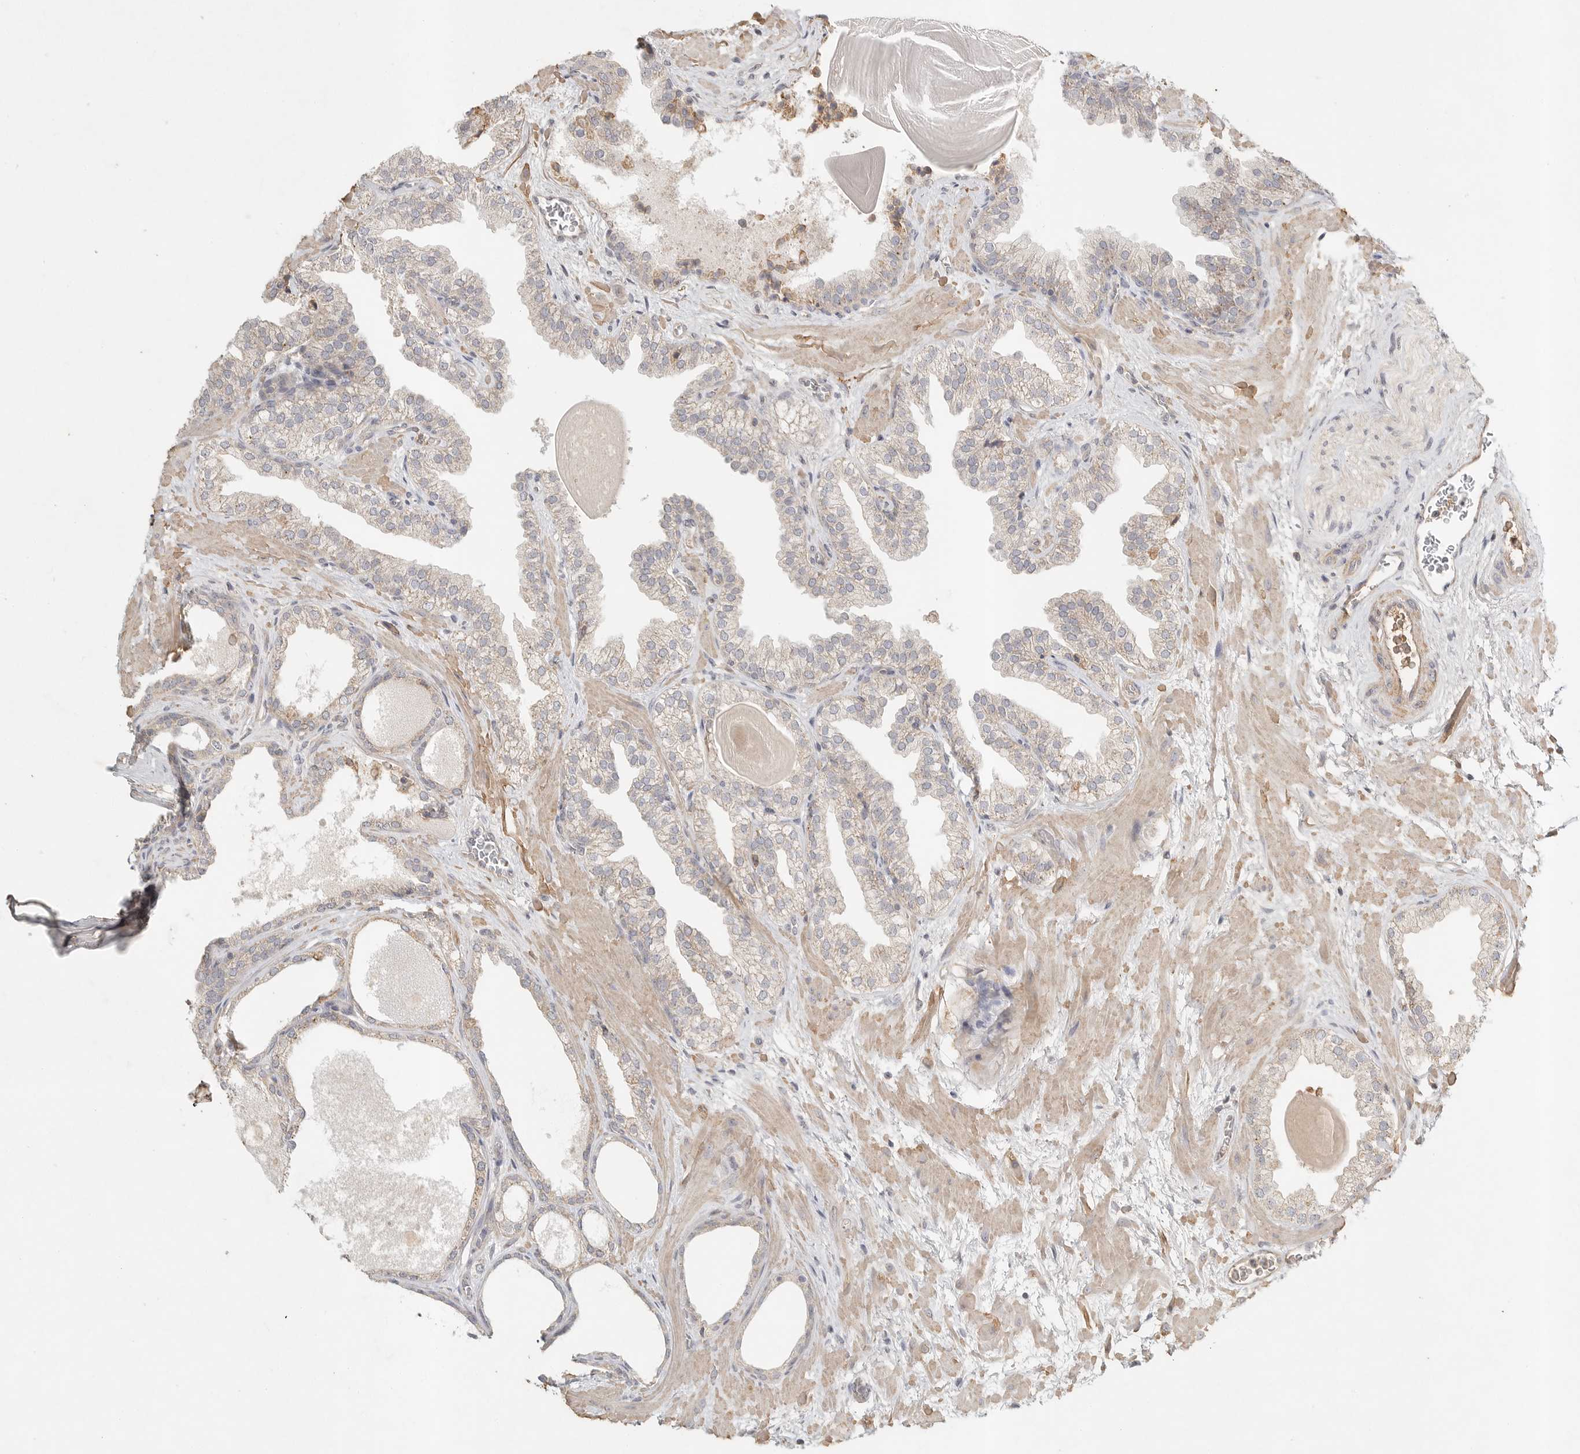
{"staining": {"intensity": "weak", "quantity": "25%-75%", "location": "cytoplasmic/membranous"}, "tissue": "prostate", "cell_type": "Glandular cells", "image_type": "normal", "snomed": [{"axis": "morphology", "description": "Normal tissue, NOS"}, {"axis": "topography", "description": "Prostate"}], "caption": "High-power microscopy captured an immunohistochemistry micrograph of normal prostate, revealing weak cytoplasmic/membranous positivity in about 25%-75% of glandular cells.", "gene": "SLC25A36", "patient": {"sex": "male", "age": 48}}